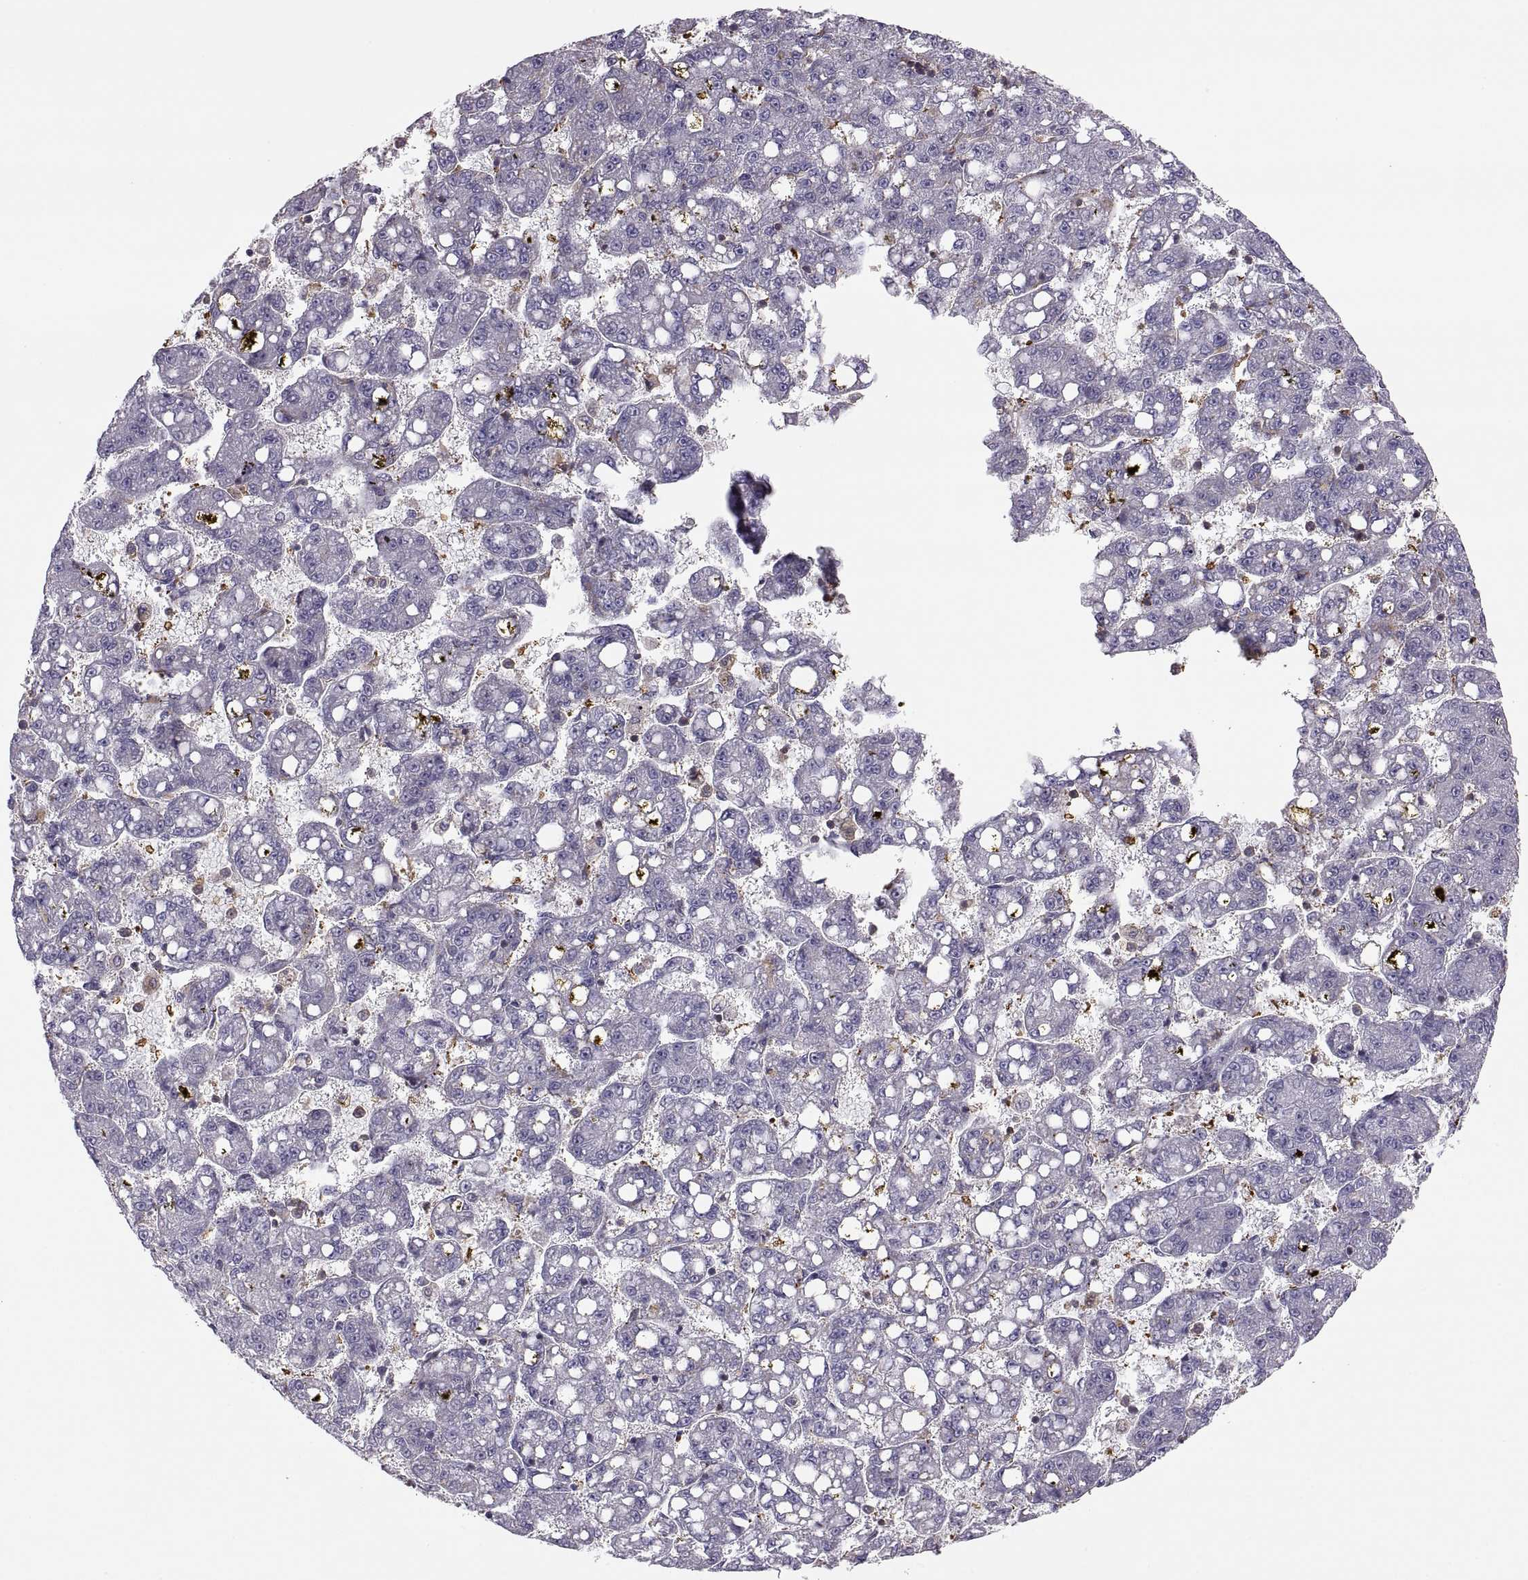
{"staining": {"intensity": "negative", "quantity": "none", "location": "none"}, "tissue": "liver cancer", "cell_type": "Tumor cells", "image_type": "cancer", "snomed": [{"axis": "morphology", "description": "Carcinoma, Hepatocellular, NOS"}, {"axis": "topography", "description": "Liver"}], "caption": "Image shows no significant protein expression in tumor cells of liver hepatocellular carcinoma.", "gene": "SPATA32", "patient": {"sex": "female", "age": 65}}